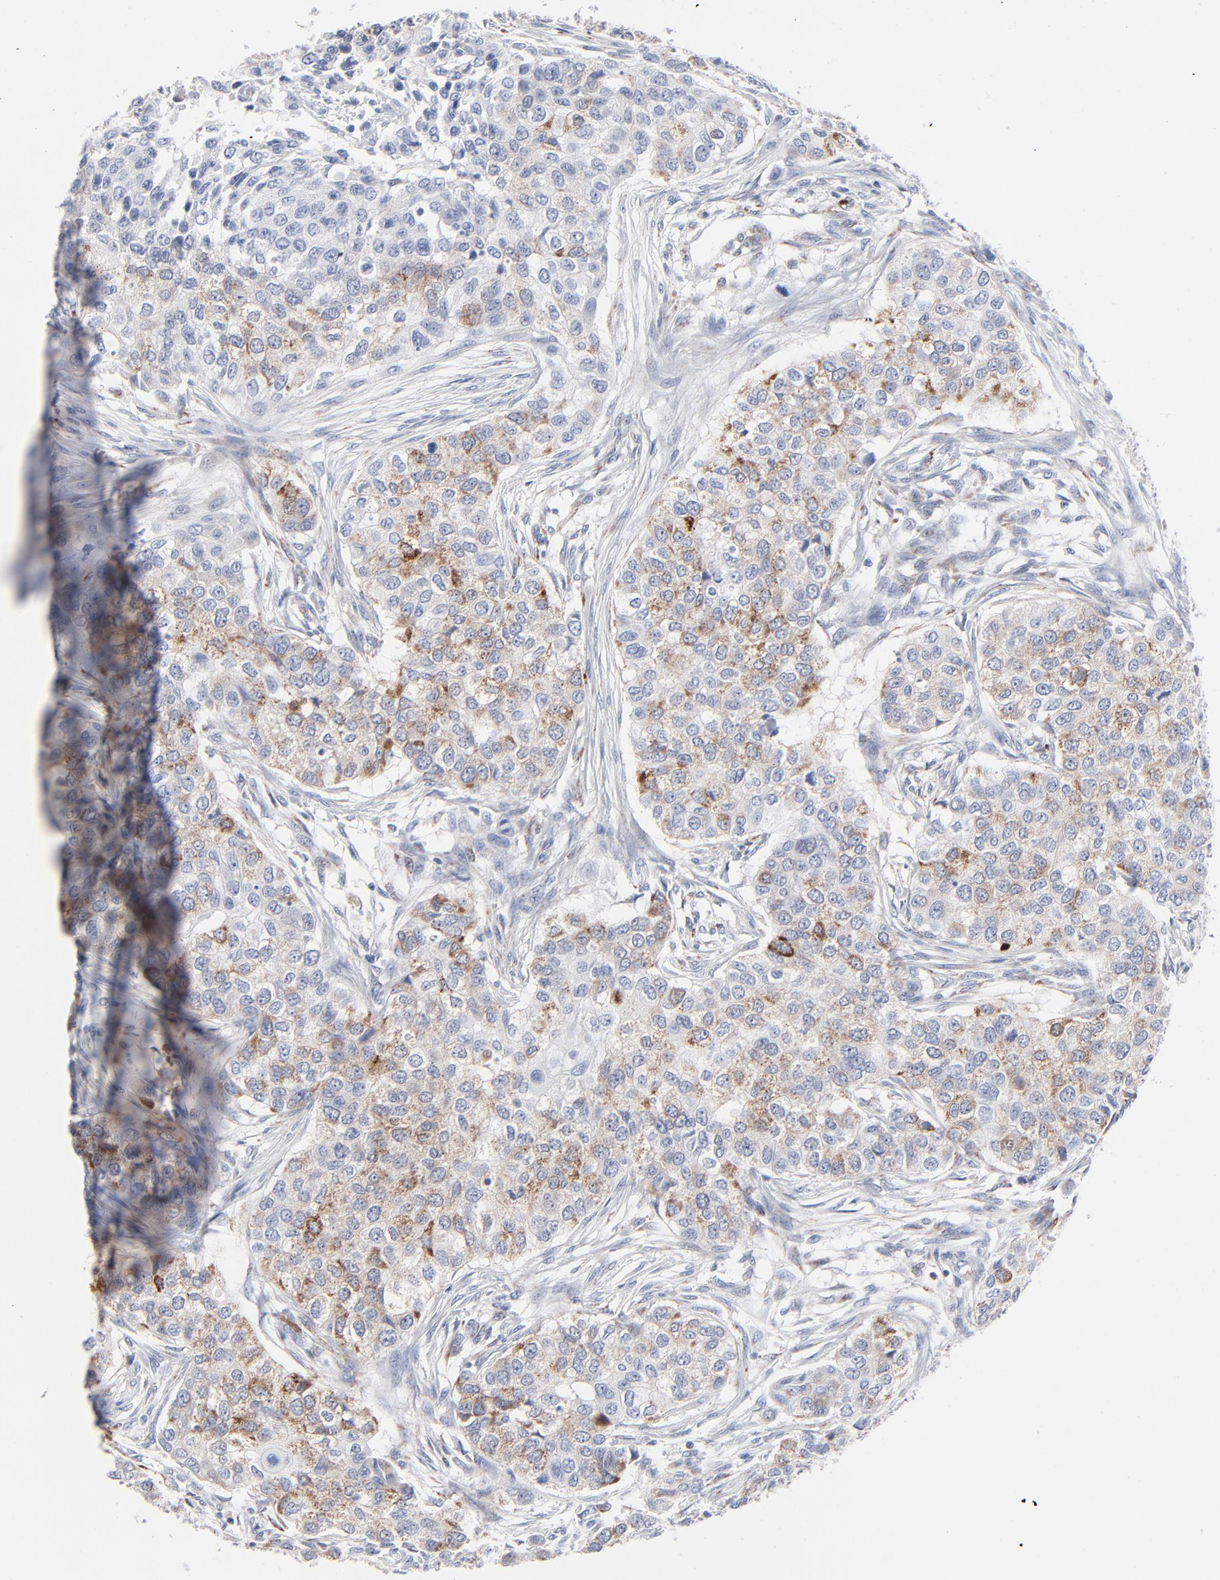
{"staining": {"intensity": "moderate", "quantity": "25%-75%", "location": "cytoplasmic/membranous"}, "tissue": "breast cancer", "cell_type": "Tumor cells", "image_type": "cancer", "snomed": [{"axis": "morphology", "description": "Normal tissue, NOS"}, {"axis": "morphology", "description": "Duct carcinoma"}, {"axis": "topography", "description": "Breast"}], "caption": "Immunohistochemical staining of breast invasive ductal carcinoma shows moderate cytoplasmic/membranous protein expression in about 25%-75% of tumor cells.", "gene": "CHCHD10", "patient": {"sex": "female", "age": 49}}